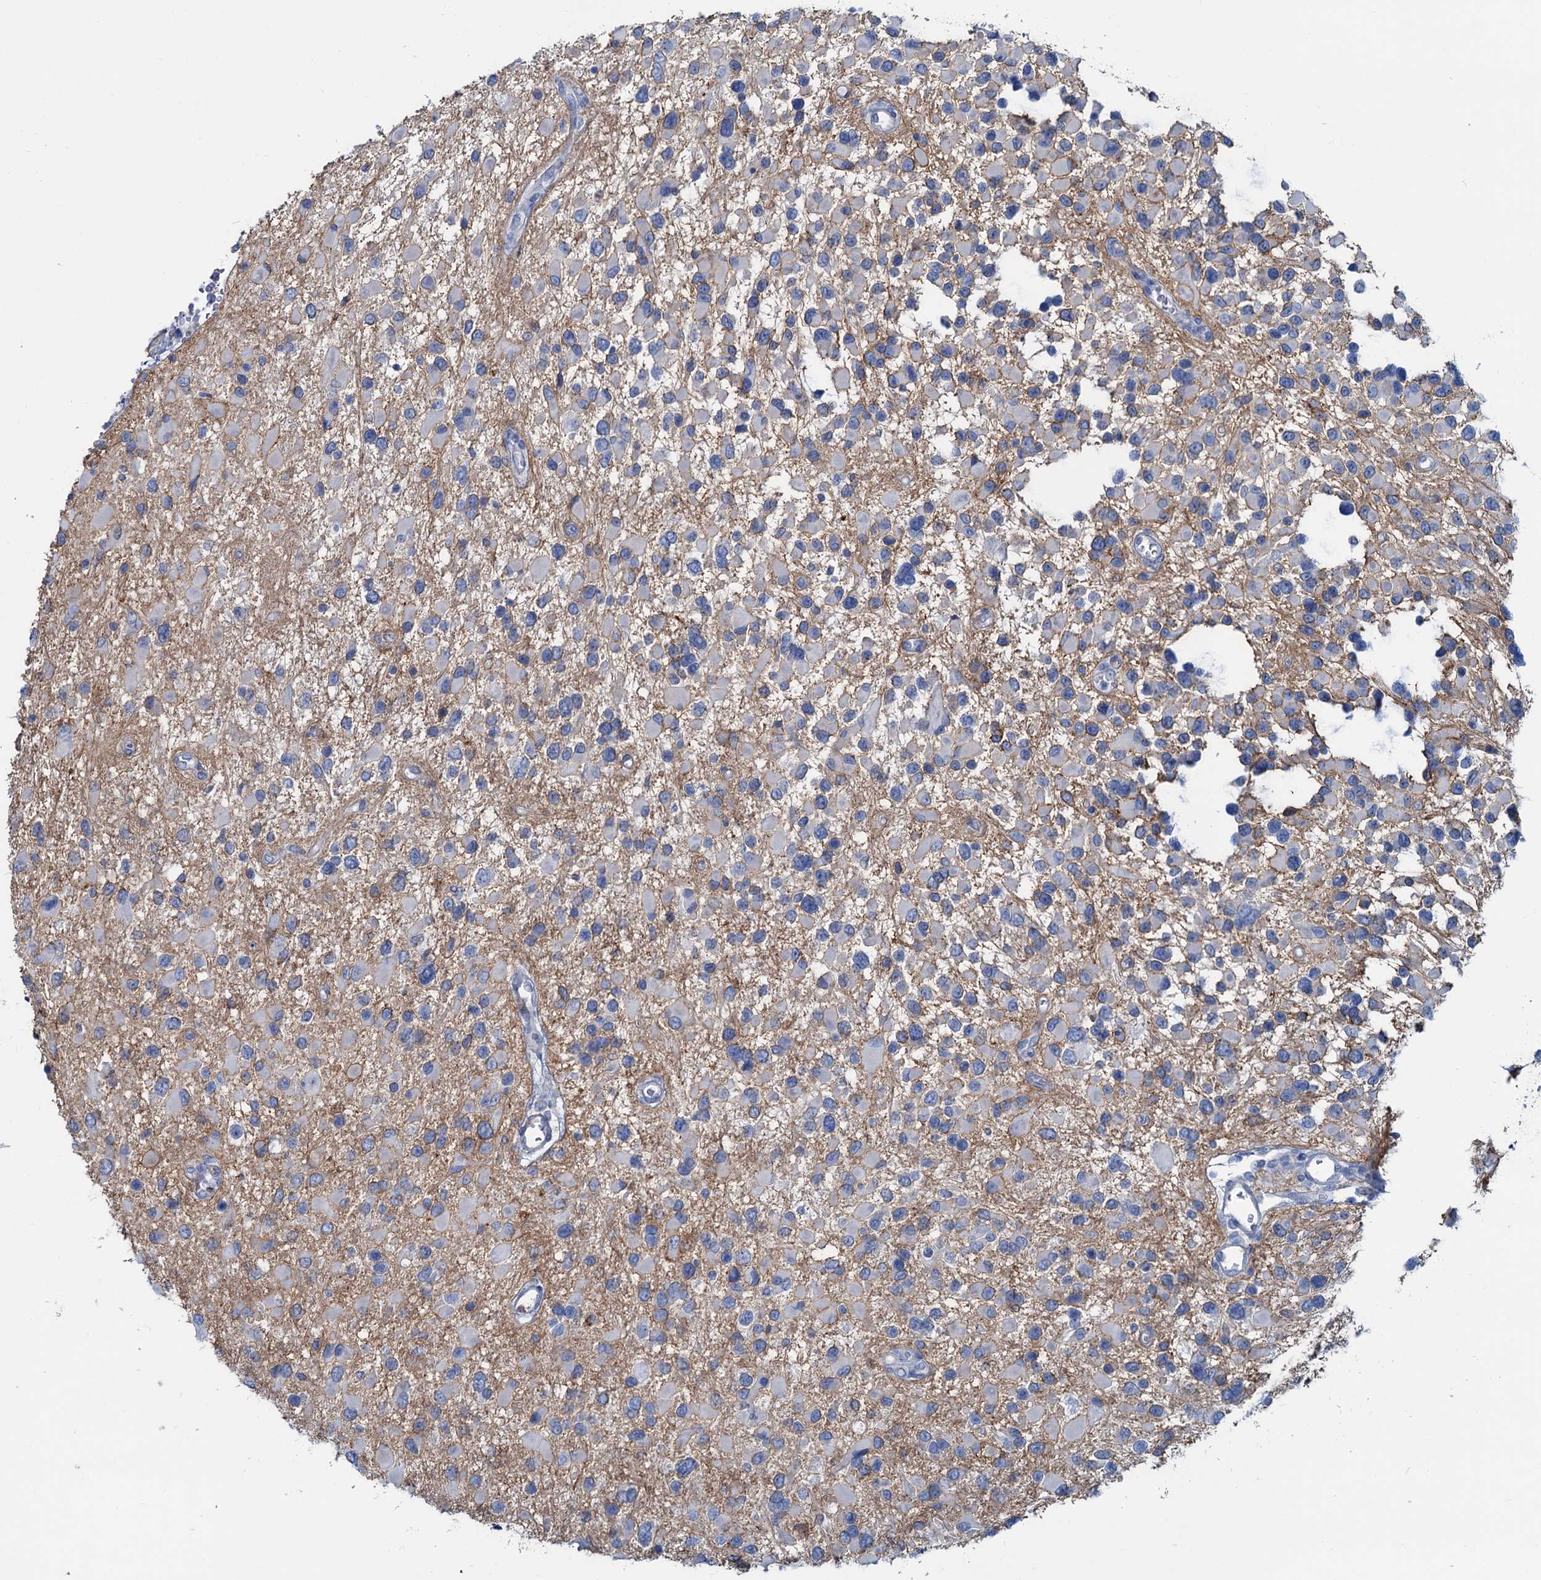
{"staining": {"intensity": "negative", "quantity": "none", "location": "none"}, "tissue": "glioma", "cell_type": "Tumor cells", "image_type": "cancer", "snomed": [{"axis": "morphology", "description": "Glioma, malignant, High grade"}, {"axis": "topography", "description": "Brain"}], "caption": "Tumor cells are negative for protein expression in human glioma. (DAB IHC with hematoxylin counter stain).", "gene": "SLC1A3", "patient": {"sex": "male", "age": 53}}